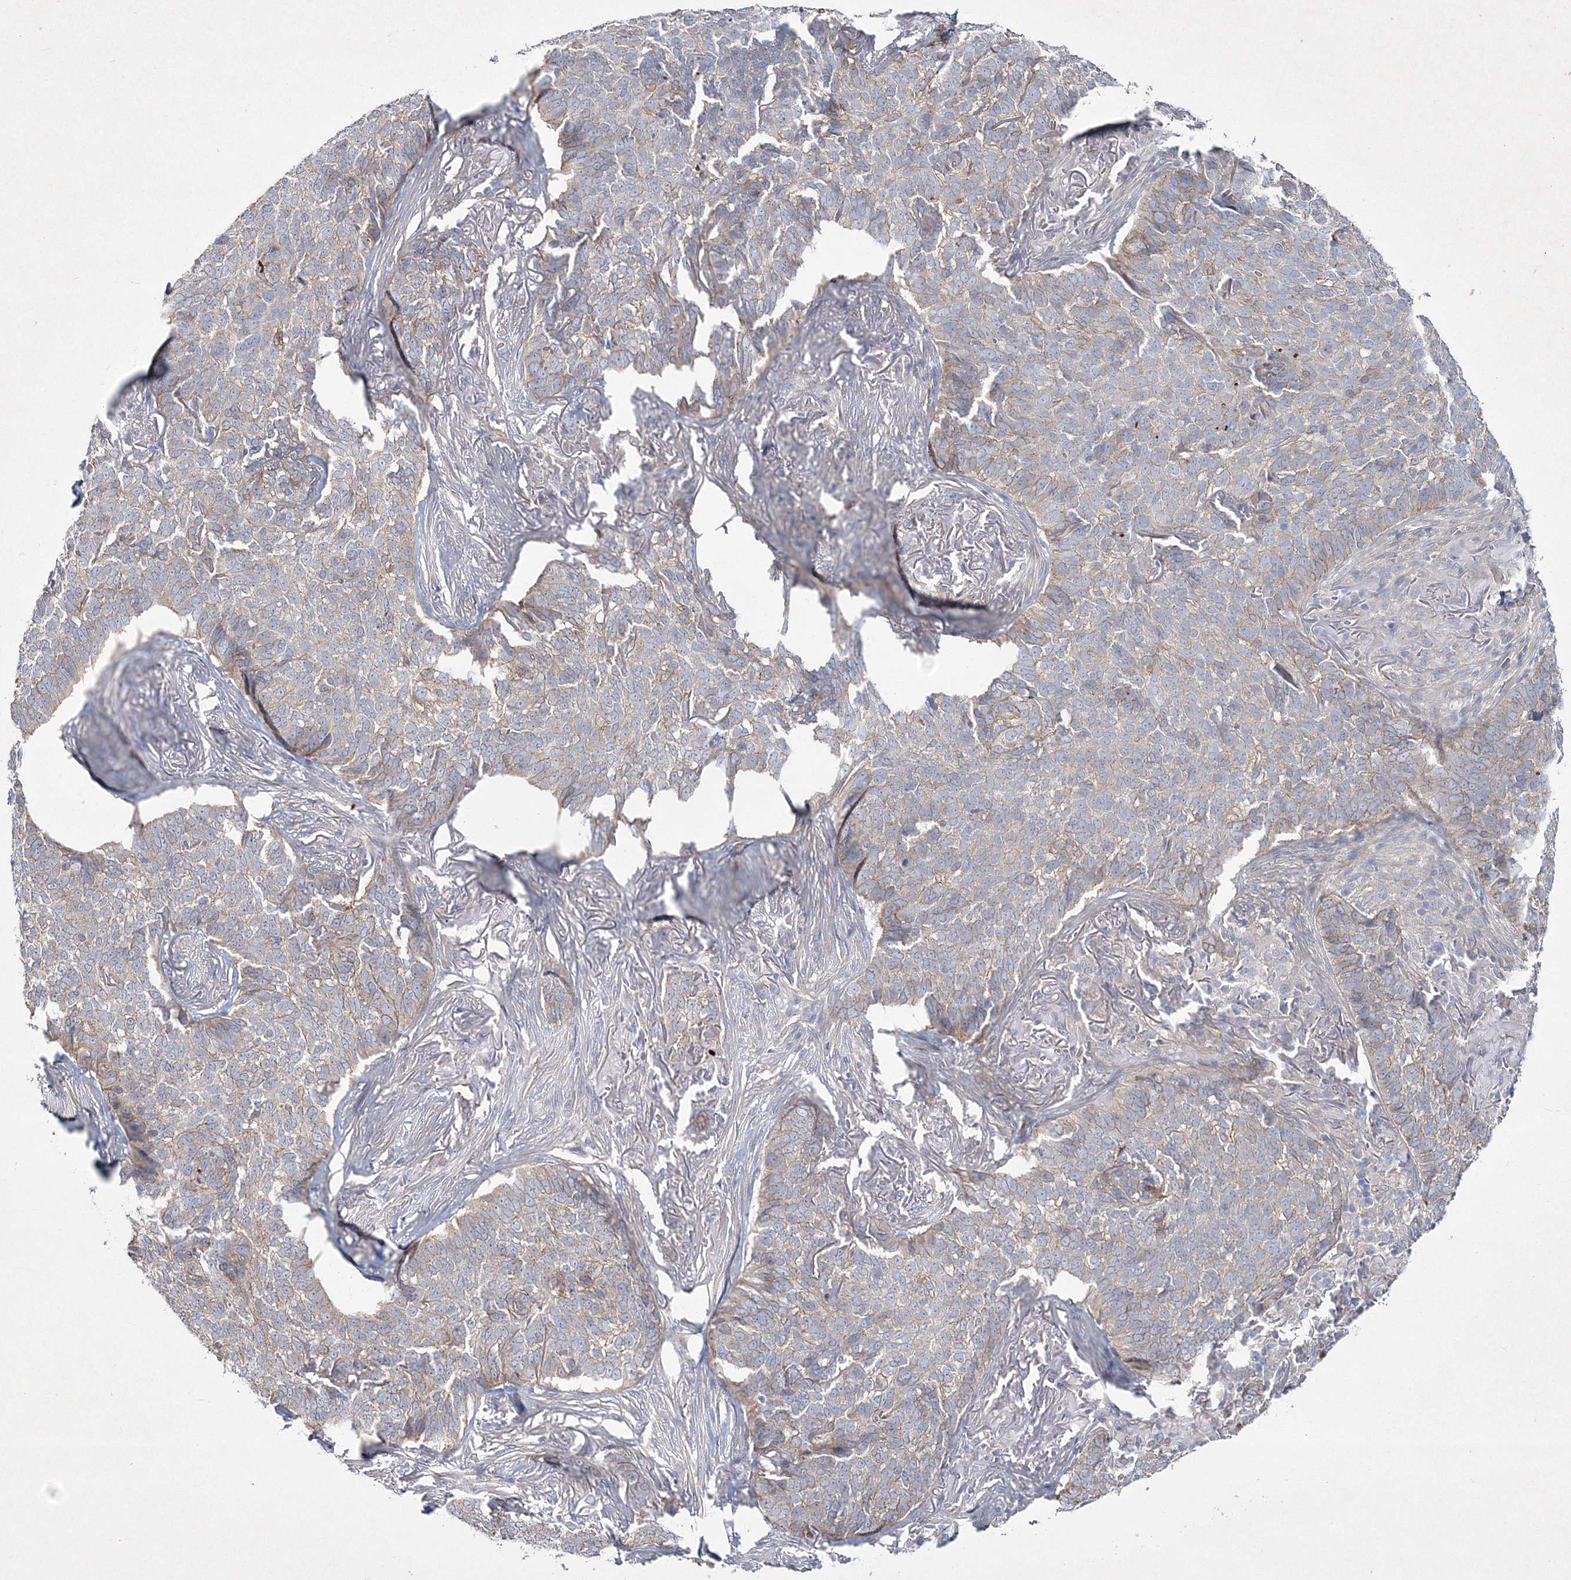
{"staining": {"intensity": "weak", "quantity": "25%-75%", "location": "cytoplasmic/membranous"}, "tissue": "skin cancer", "cell_type": "Tumor cells", "image_type": "cancer", "snomed": [{"axis": "morphology", "description": "Basal cell carcinoma"}, {"axis": "topography", "description": "Skin"}], "caption": "Immunohistochemistry (IHC) (DAB (3,3'-diaminobenzidine)) staining of skin cancer (basal cell carcinoma) displays weak cytoplasmic/membranous protein staining in approximately 25%-75% of tumor cells.", "gene": "NAA40", "patient": {"sex": "male", "age": 85}}